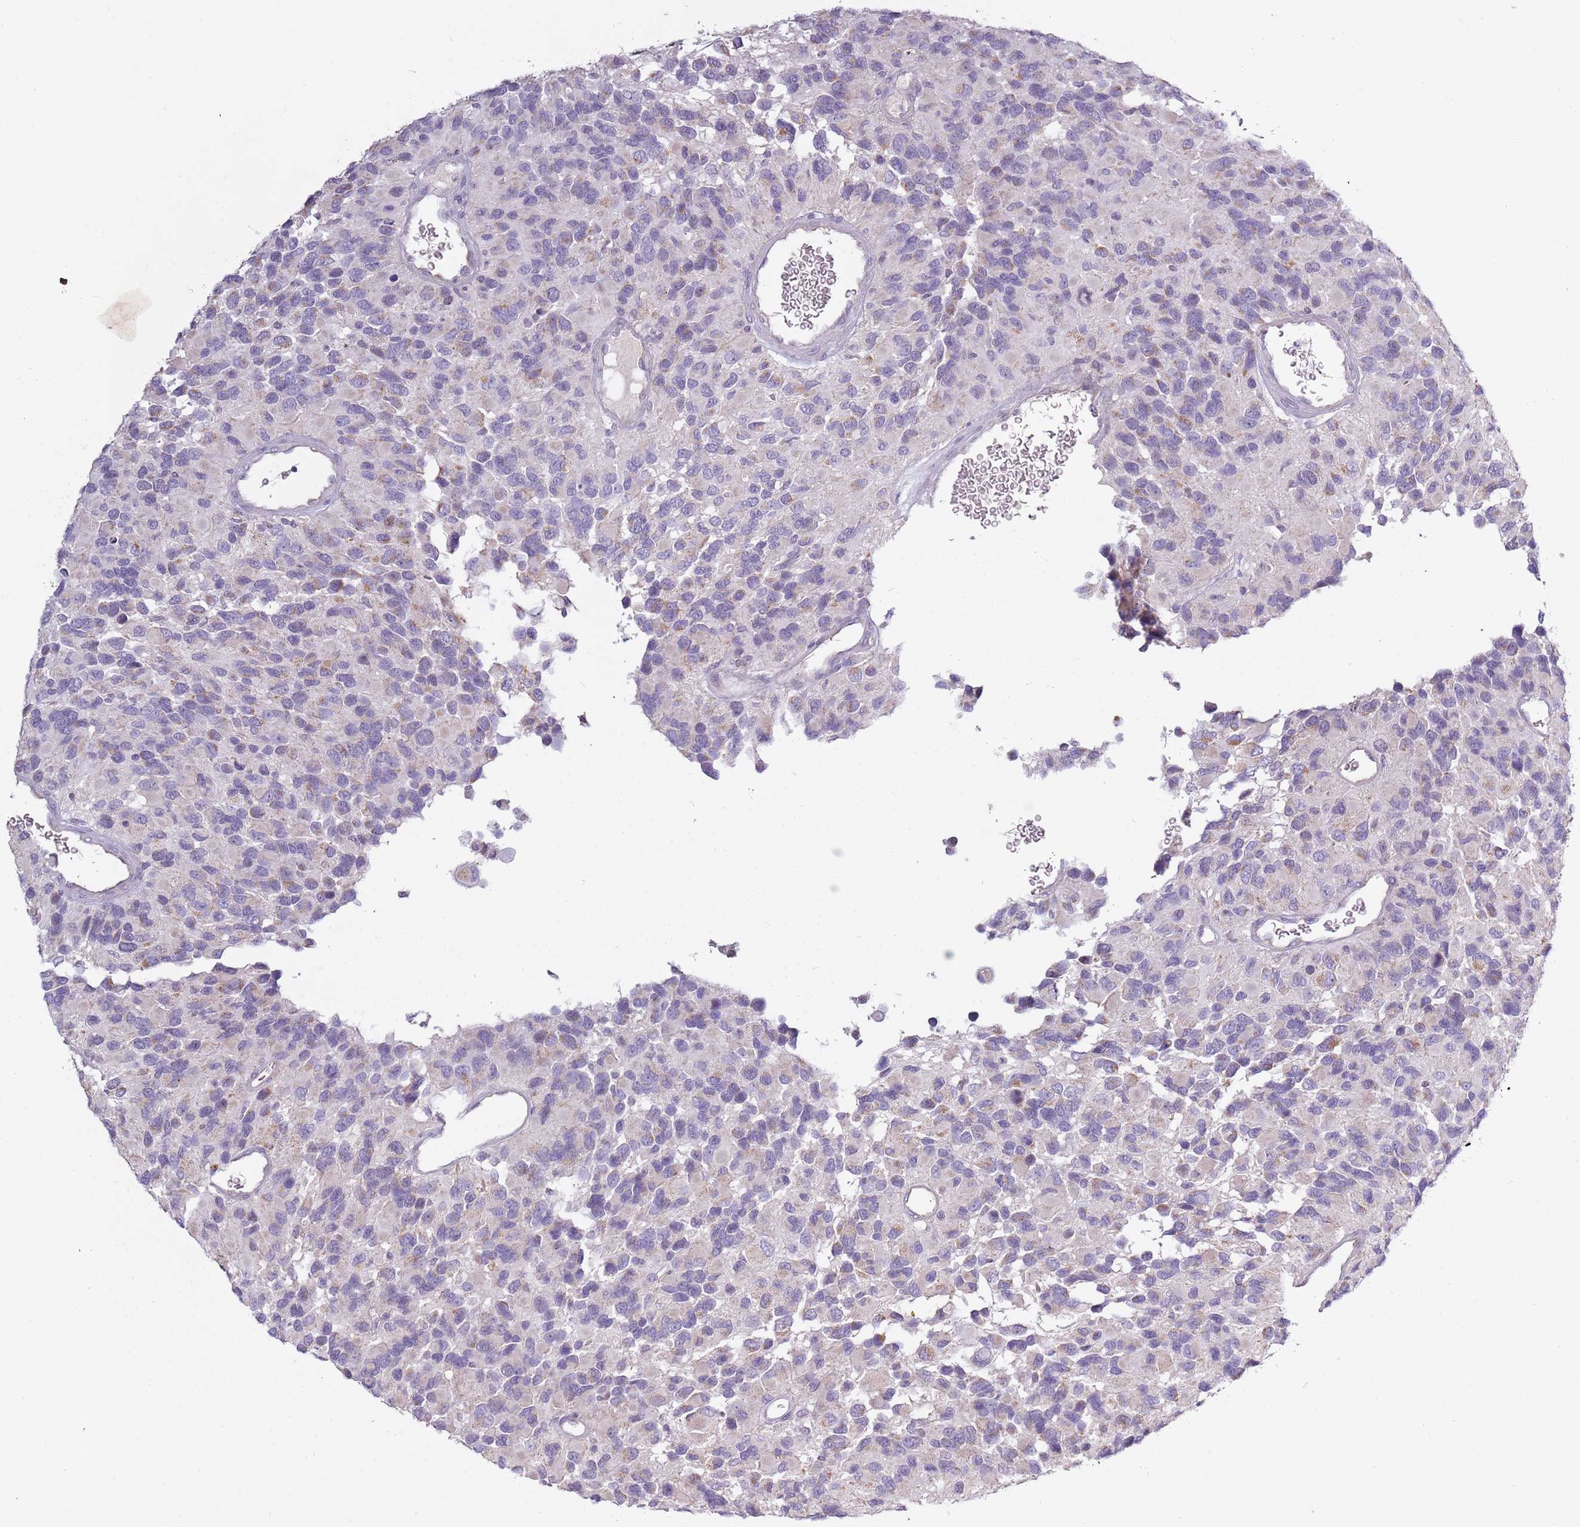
{"staining": {"intensity": "weak", "quantity": "<25%", "location": "cytoplasmic/membranous"}, "tissue": "glioma", "cell_type": "Tumor cells", "image_type": "cancer", "snomed": [{"axis": "morphology", "description": "Glioma, malignant, High grade"}, {"axis": "topography", "description": "Brain"}], "caption": "Immunohistochemistry image of neoplastic tissue: glioma stained with DAB (3,3'-diaminobenzidine) exhibits no significant protein expression in tumor cells.", "gene": "SYS1", "patient": {"sex": "male", "age": 77}}